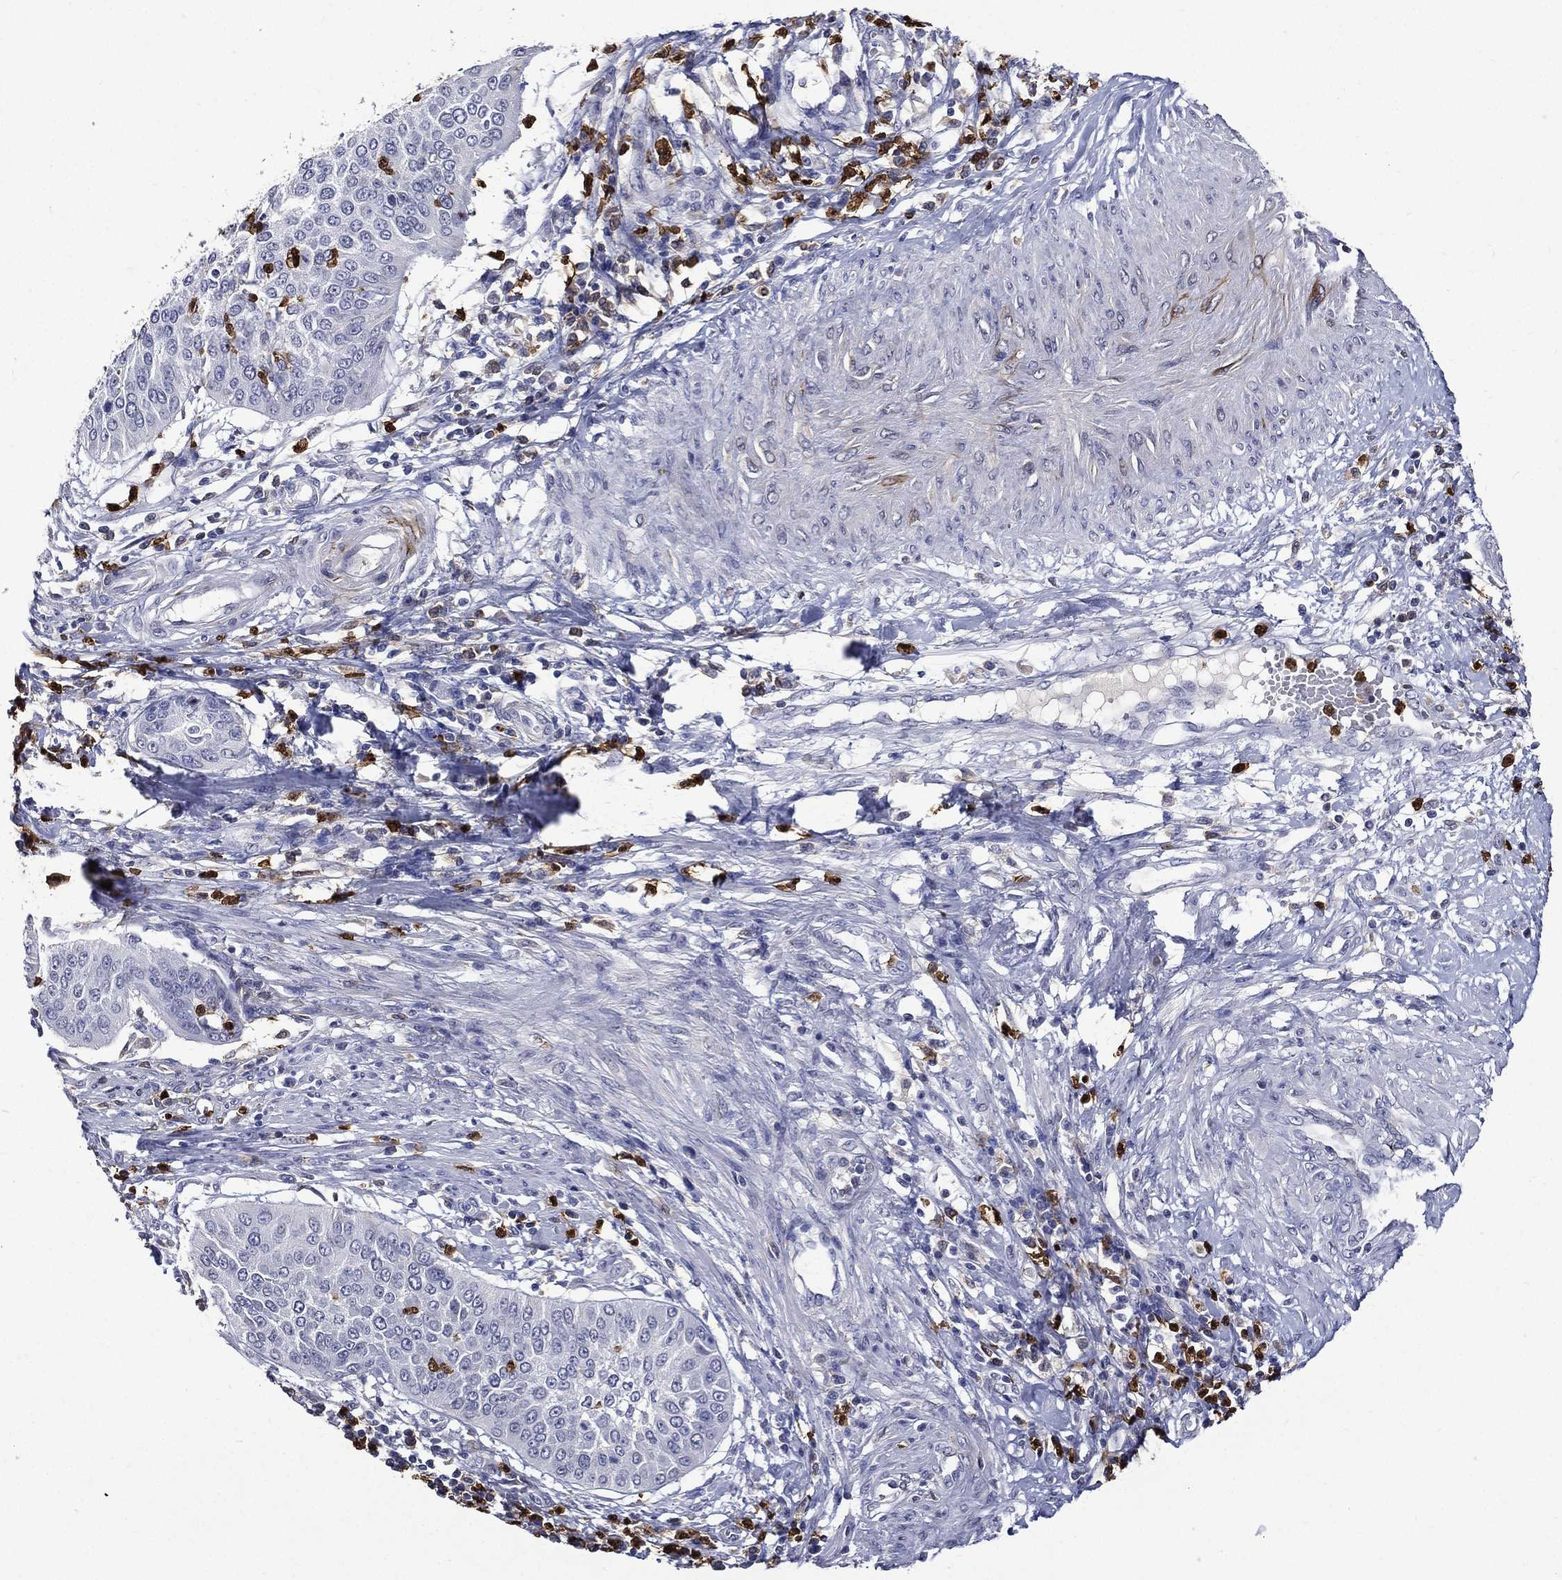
{"staining": {"intensity": "negative", "quantity": "none", "location": "none"}, "tissue": "cervical cancer", "cell_type": "Tumor cells", "image_type": "cancer", "snomed": [{"axis": "morphology", "description": "Normal tissue, NOS"}, {"axis": "morphology", "description": "Squamous cell carcinoma, NOS"}, {"axis": "topography", "description": "Cervix"}], "caption": "Immunohistochemistry of squamous cell carcinoma (cervical) displays no positivity in tumor cells.", "gene": "GPR171", "patient": {"sex": "female", "age": 39}}